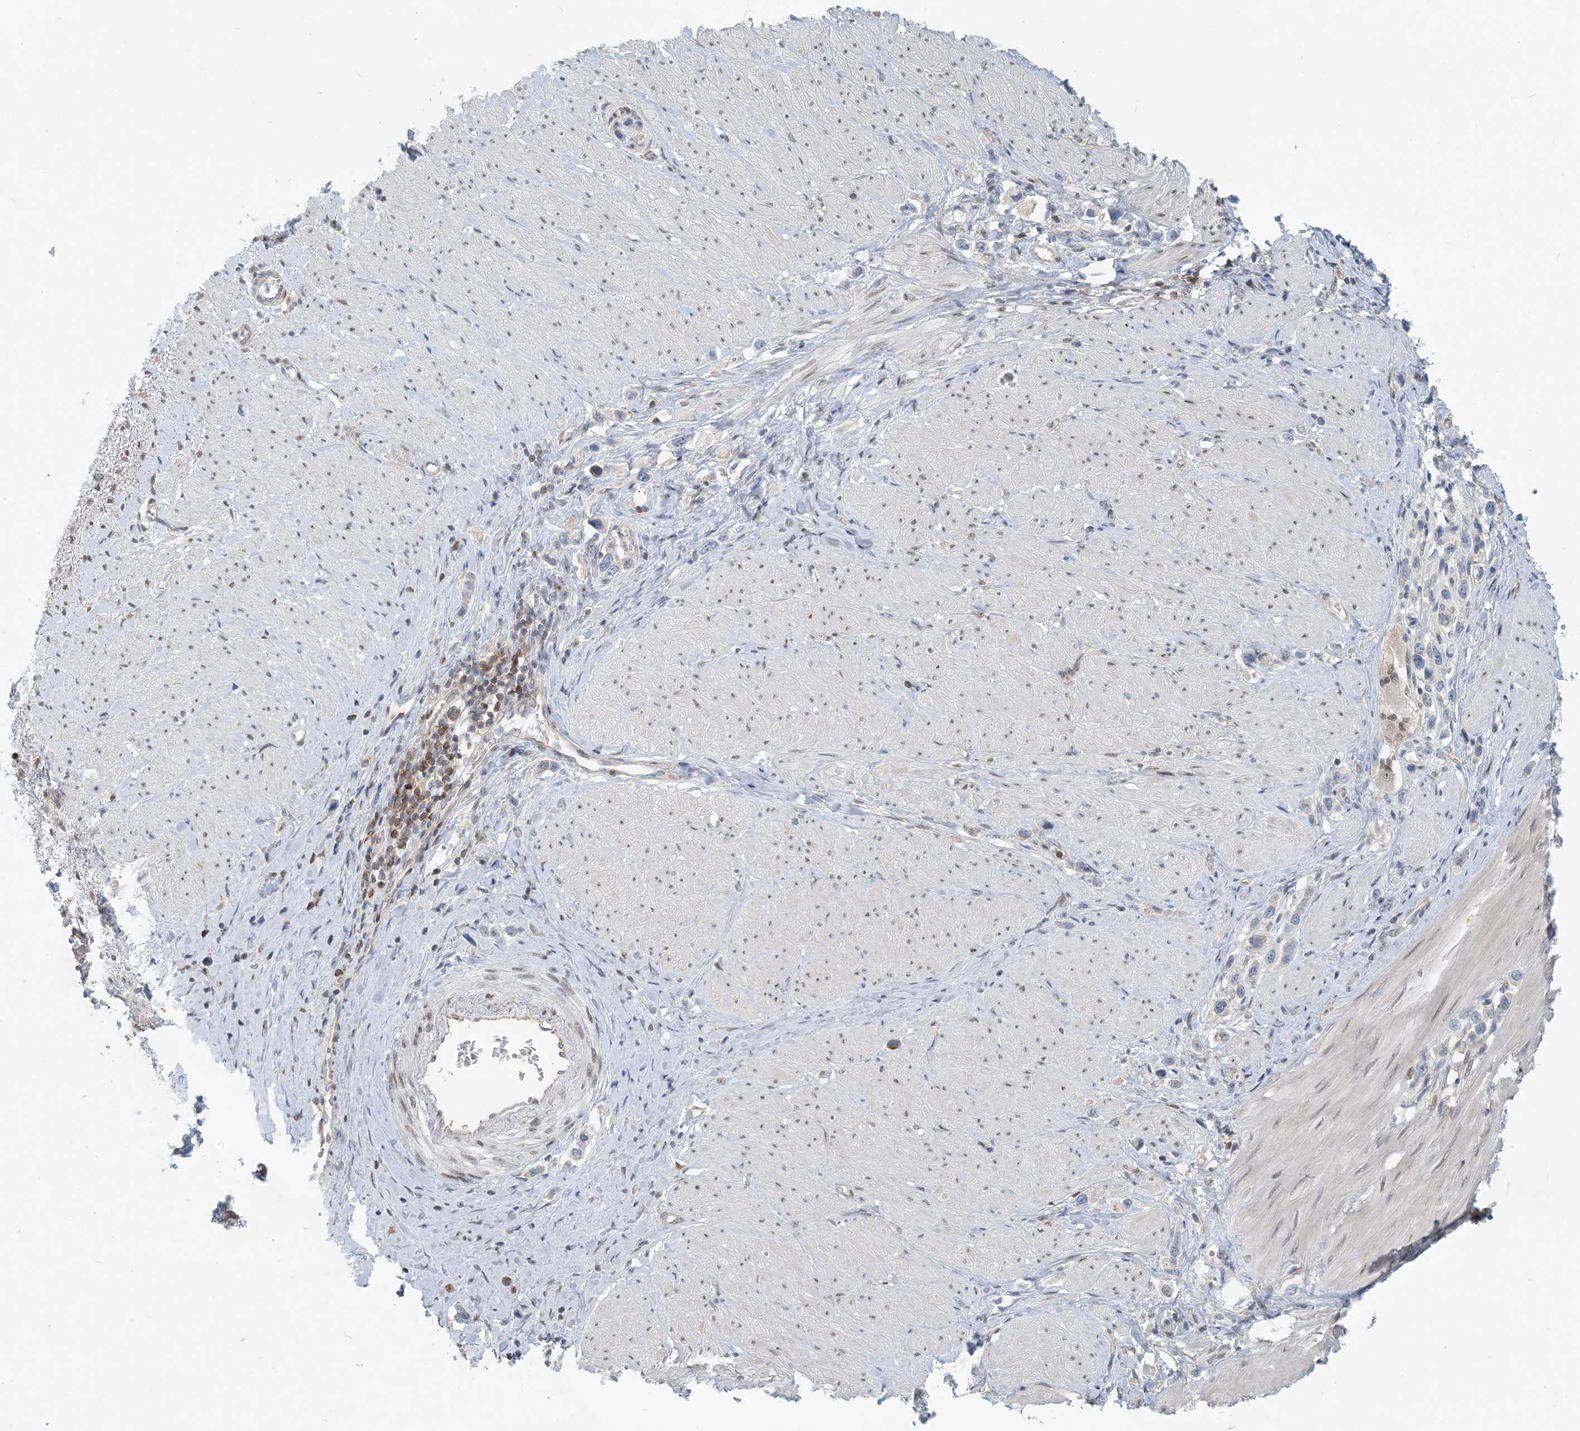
{"staining": {"intensity": "negative", "quantity": "none", "location": "none"}, "tissue": "stomach cancer", "cell_type": "Tumor cells", "image_type": "cancer", "snomed": [{"axis": "morphology", "description": "Adenocarcinoma, NOS"}, {"axis": "topography", "description": "Stomach"}], "caption": "Tumor cells show no significant protein positivity in adenocarcinoma (stomach).", "gene": "ZC3H12A", "patient": {"sex": "female", "age": 65}}